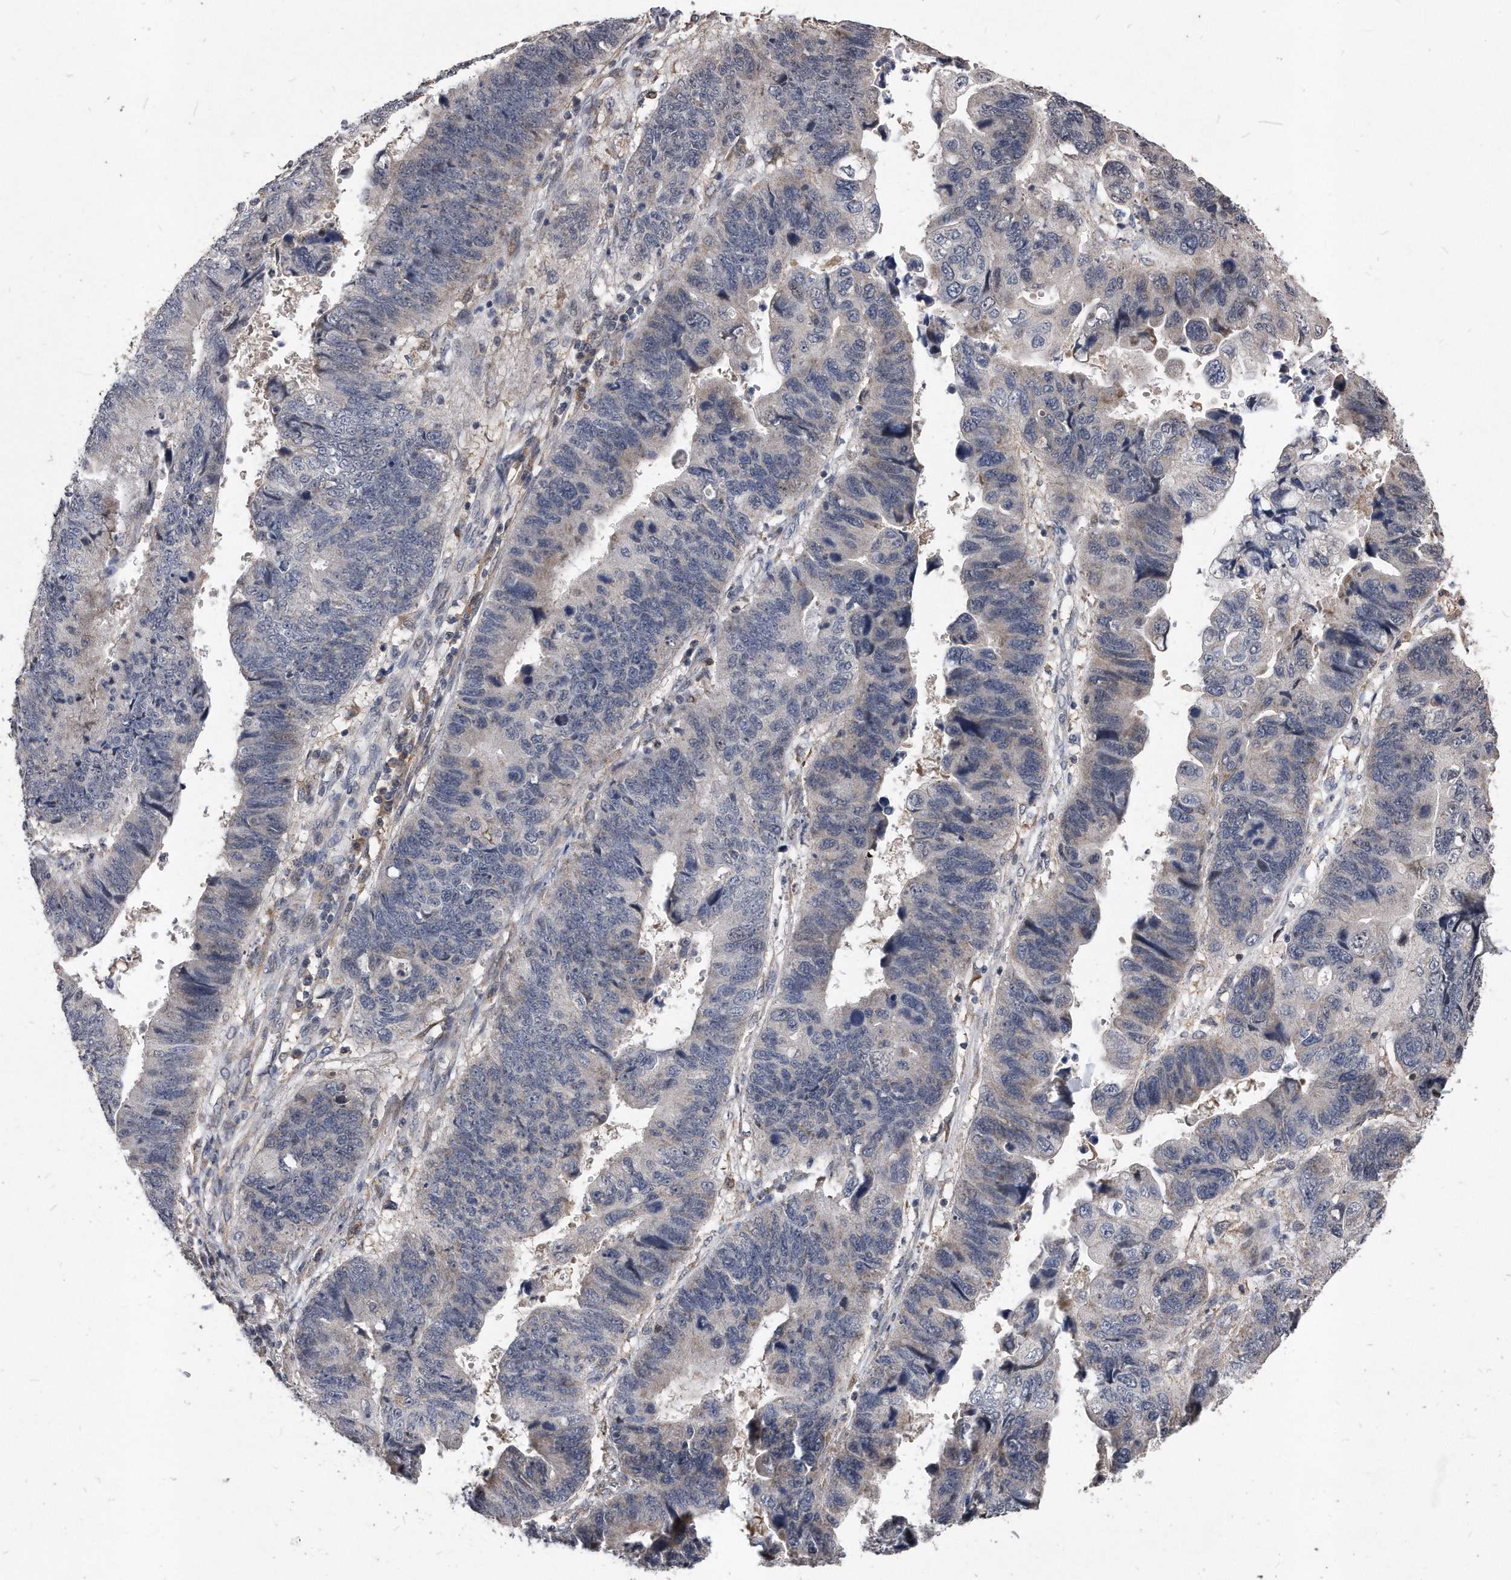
{"staining": {"intensity": "negative", "quantity": "none", "location": "none"}, "tissue": "stomach cancer", "cell_type": "Tumor cells", "image_type": "cancer", "snomed": [{"axis": "morphology", "description": "Adenocarcinoma, NOS"}, {"axis": "topography", "description": "Stomach"}], "caption": "DAB immunohistochemical staining of human stomach cancer (adenocarcinoma) demonstrates no significant staining in tumor cells.", "gene": "IL20RA", "patient": {"sex": "male", "age": 59}}